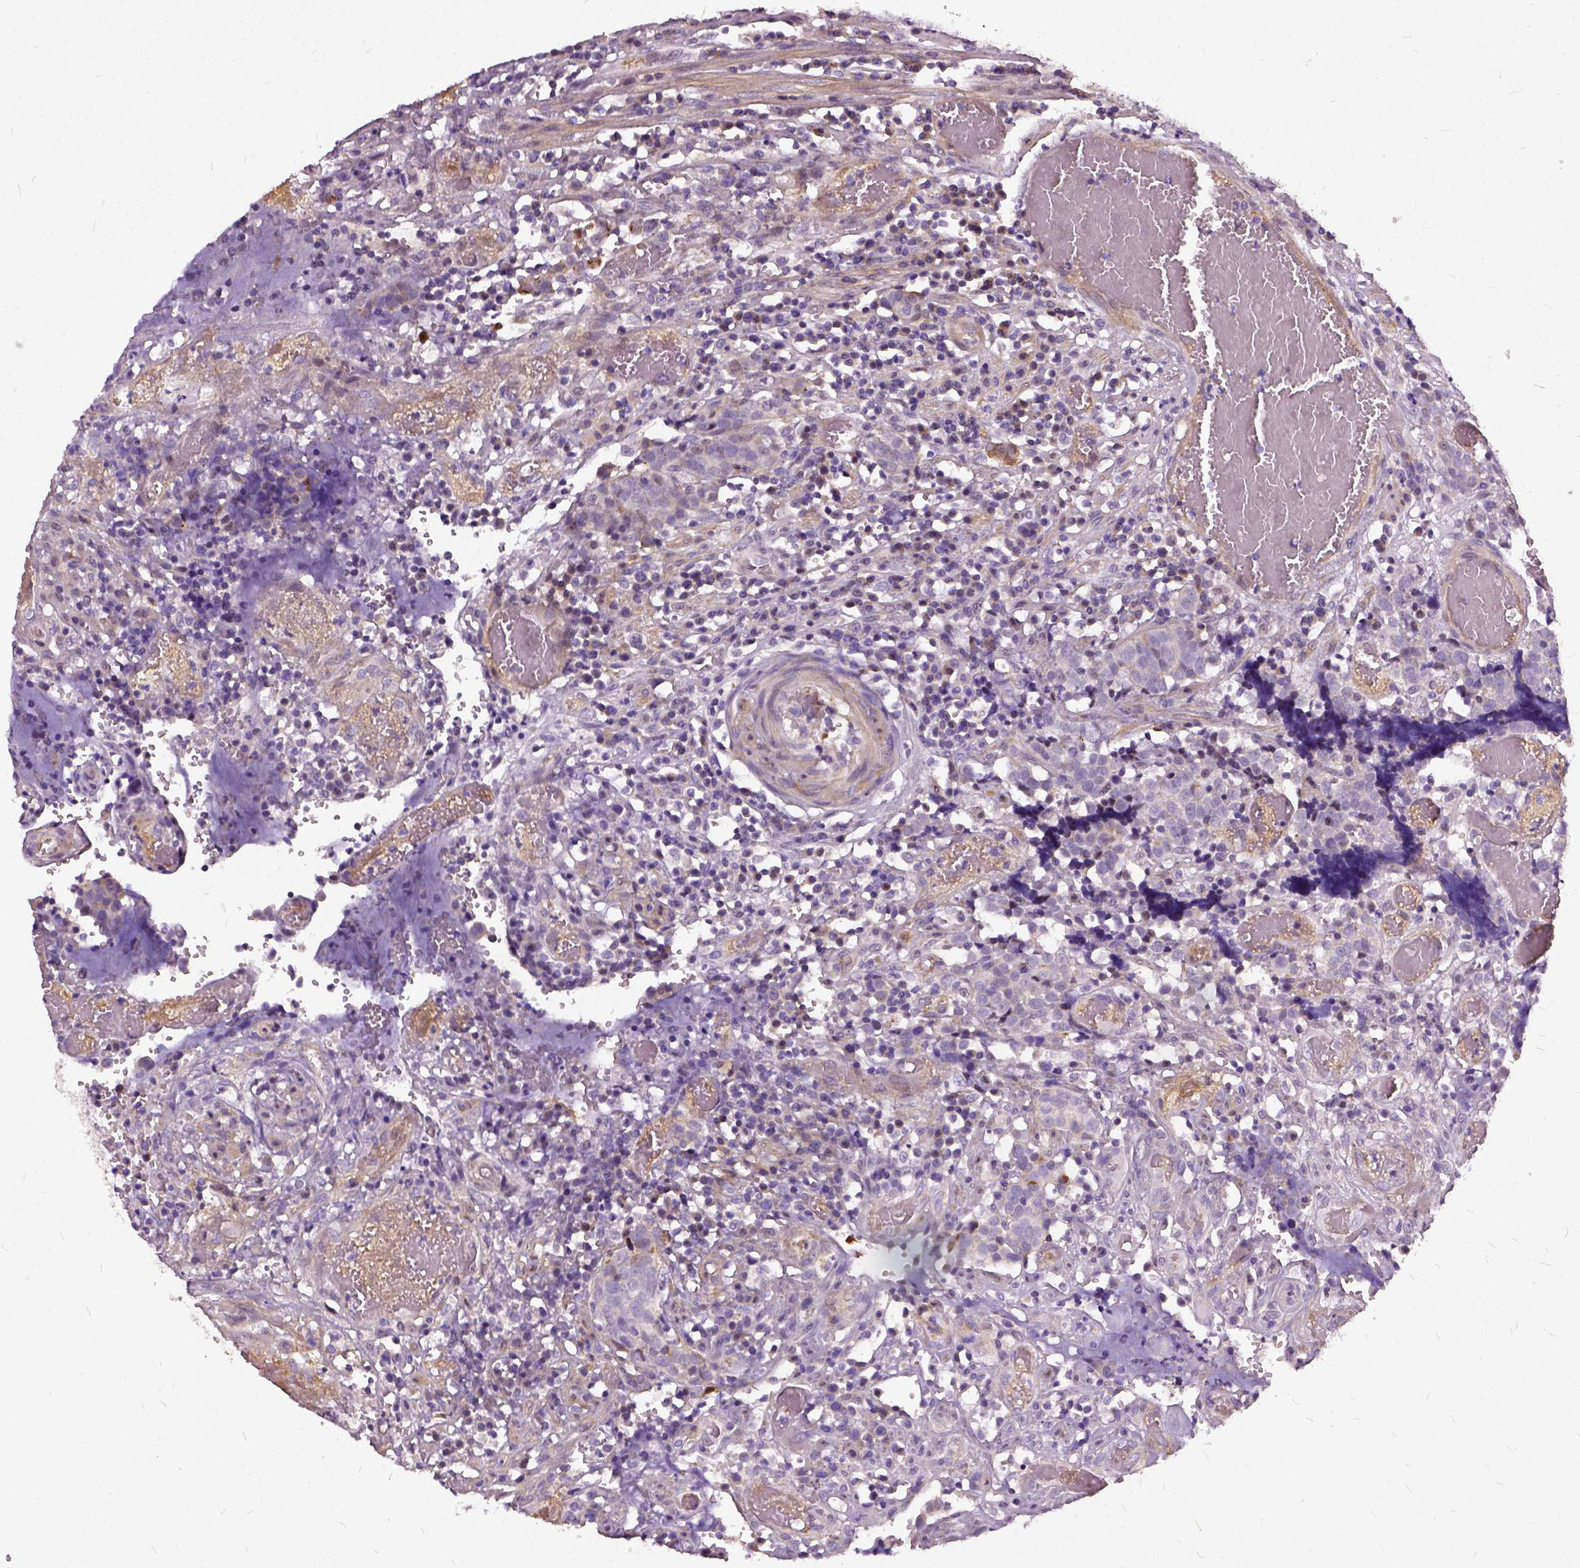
{"staining": {"intensity": "negative", "quantity": "none", "location": "none"}, "tissue": "prostate cancer", "cell_type": "Tumor cells", "image_type": "cancer", "snomed": [{"axis": "morphology", "description": "Adenocarcinoma, High grade"}, {"axis": "topography", "description": "Prostate and seminal vesicle, NOS"}], "caption": "Tumor cells are negative for protein expression in human high-grade adenocarcinoma (prostate).", "gene": "ILRUN", "patient": {"sex": "male", "age": 60}}